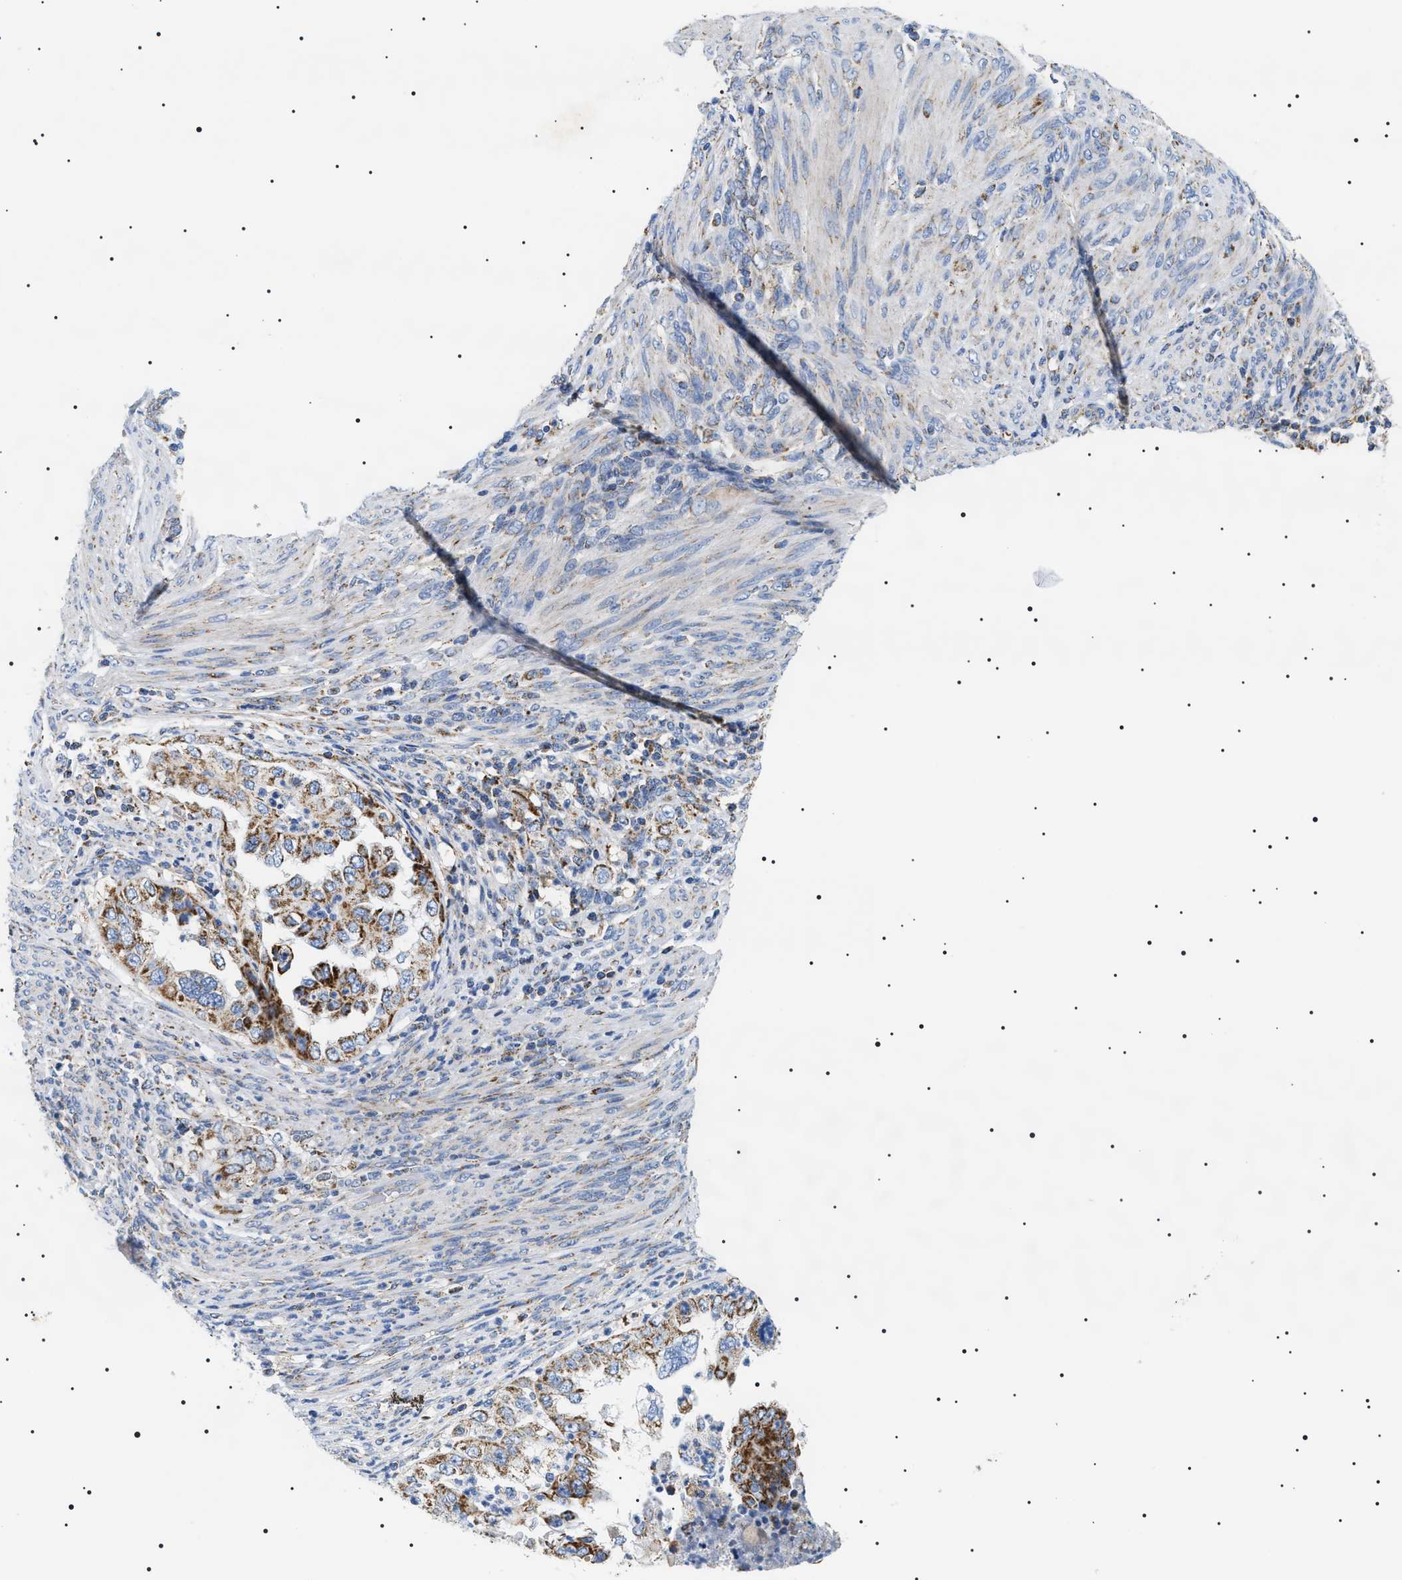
{"staining": {"intensity": "strong", "quantity": "25%-75%", "location": "cytoplasmic/membranous"}, "tissue": "endometrial cancer", "cell_type": "Tumor cells", "image_type": "cancer", "snomed": [{"axis": "morphology", "description": "Adenocarcinoma, NOS"}, {"axis": "topography", "description": "Endometrium"}], "caption": "Endometrial cancer (adenocarcinoma) stained for a protein (brown) shows strong cytoplasmic/membranous positive expression in approximately 25%-75% of tumor cells.", "gene": "OXSM", "patient": {"sex": "female", "age": 85}}